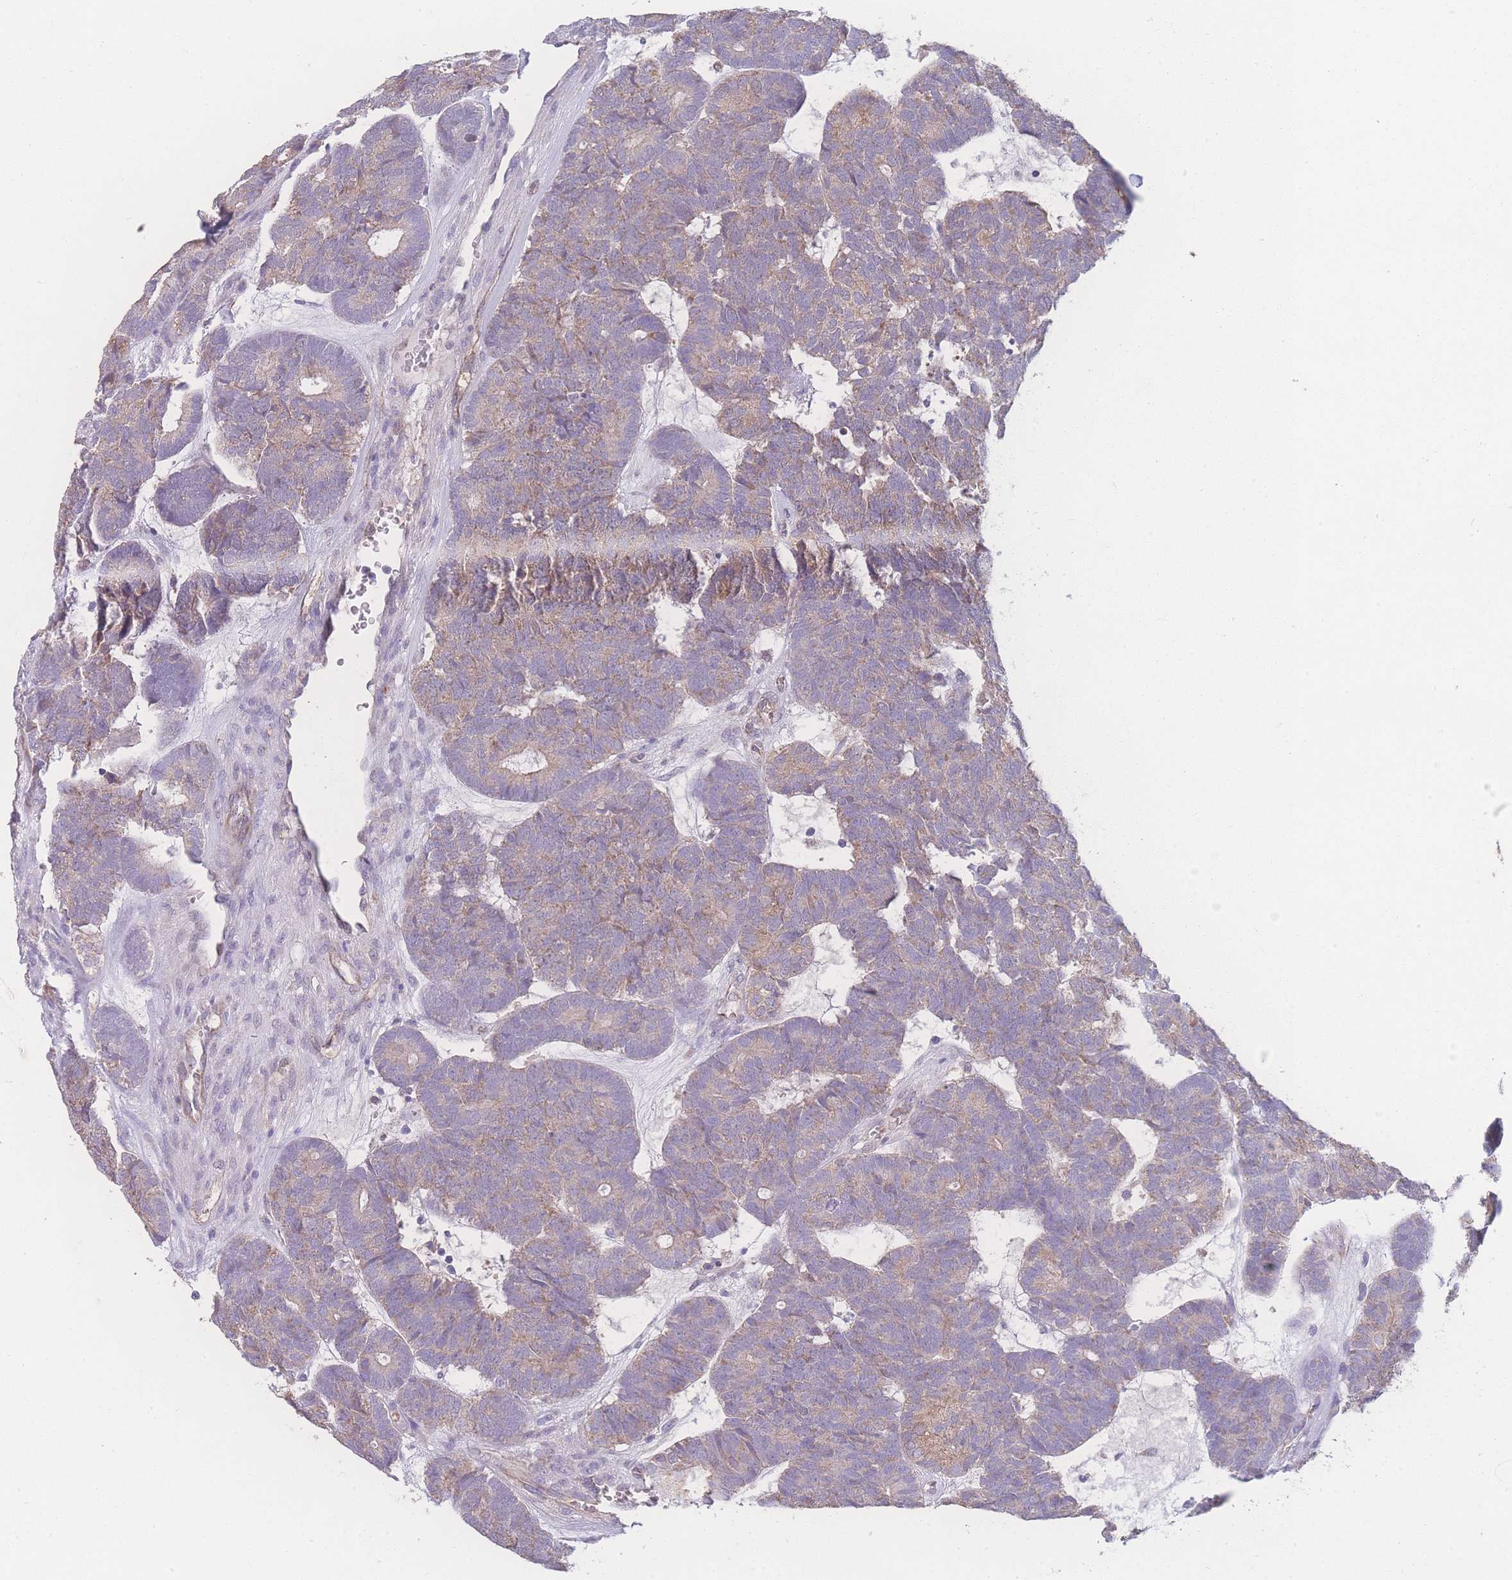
{"staining": {"intensity": "weak", "quantity": ">75%", "location": "cytoplasmic/membranous"}, "tissue": "head and neck cancer", "cell_type": "Tumor cells", "image_type": "cancer", "snomed": [{"axis": "morphology", "description": "Adenocarcinoma, NOS"}, {"axis": "topography", "description": "Head-Neck"}], "caption": "This photomicrograph displays head and neck cancer (adenocarcinoma) stained with immunohistochemistry (IHC) to label a protein in brown. The cytoplasmic/membranous of tumor cells show weak positivity for the protein. Nuclei are counter-stained blue.", "gene": "GIPR", "patient": {"sex": "female", "age": 81}}